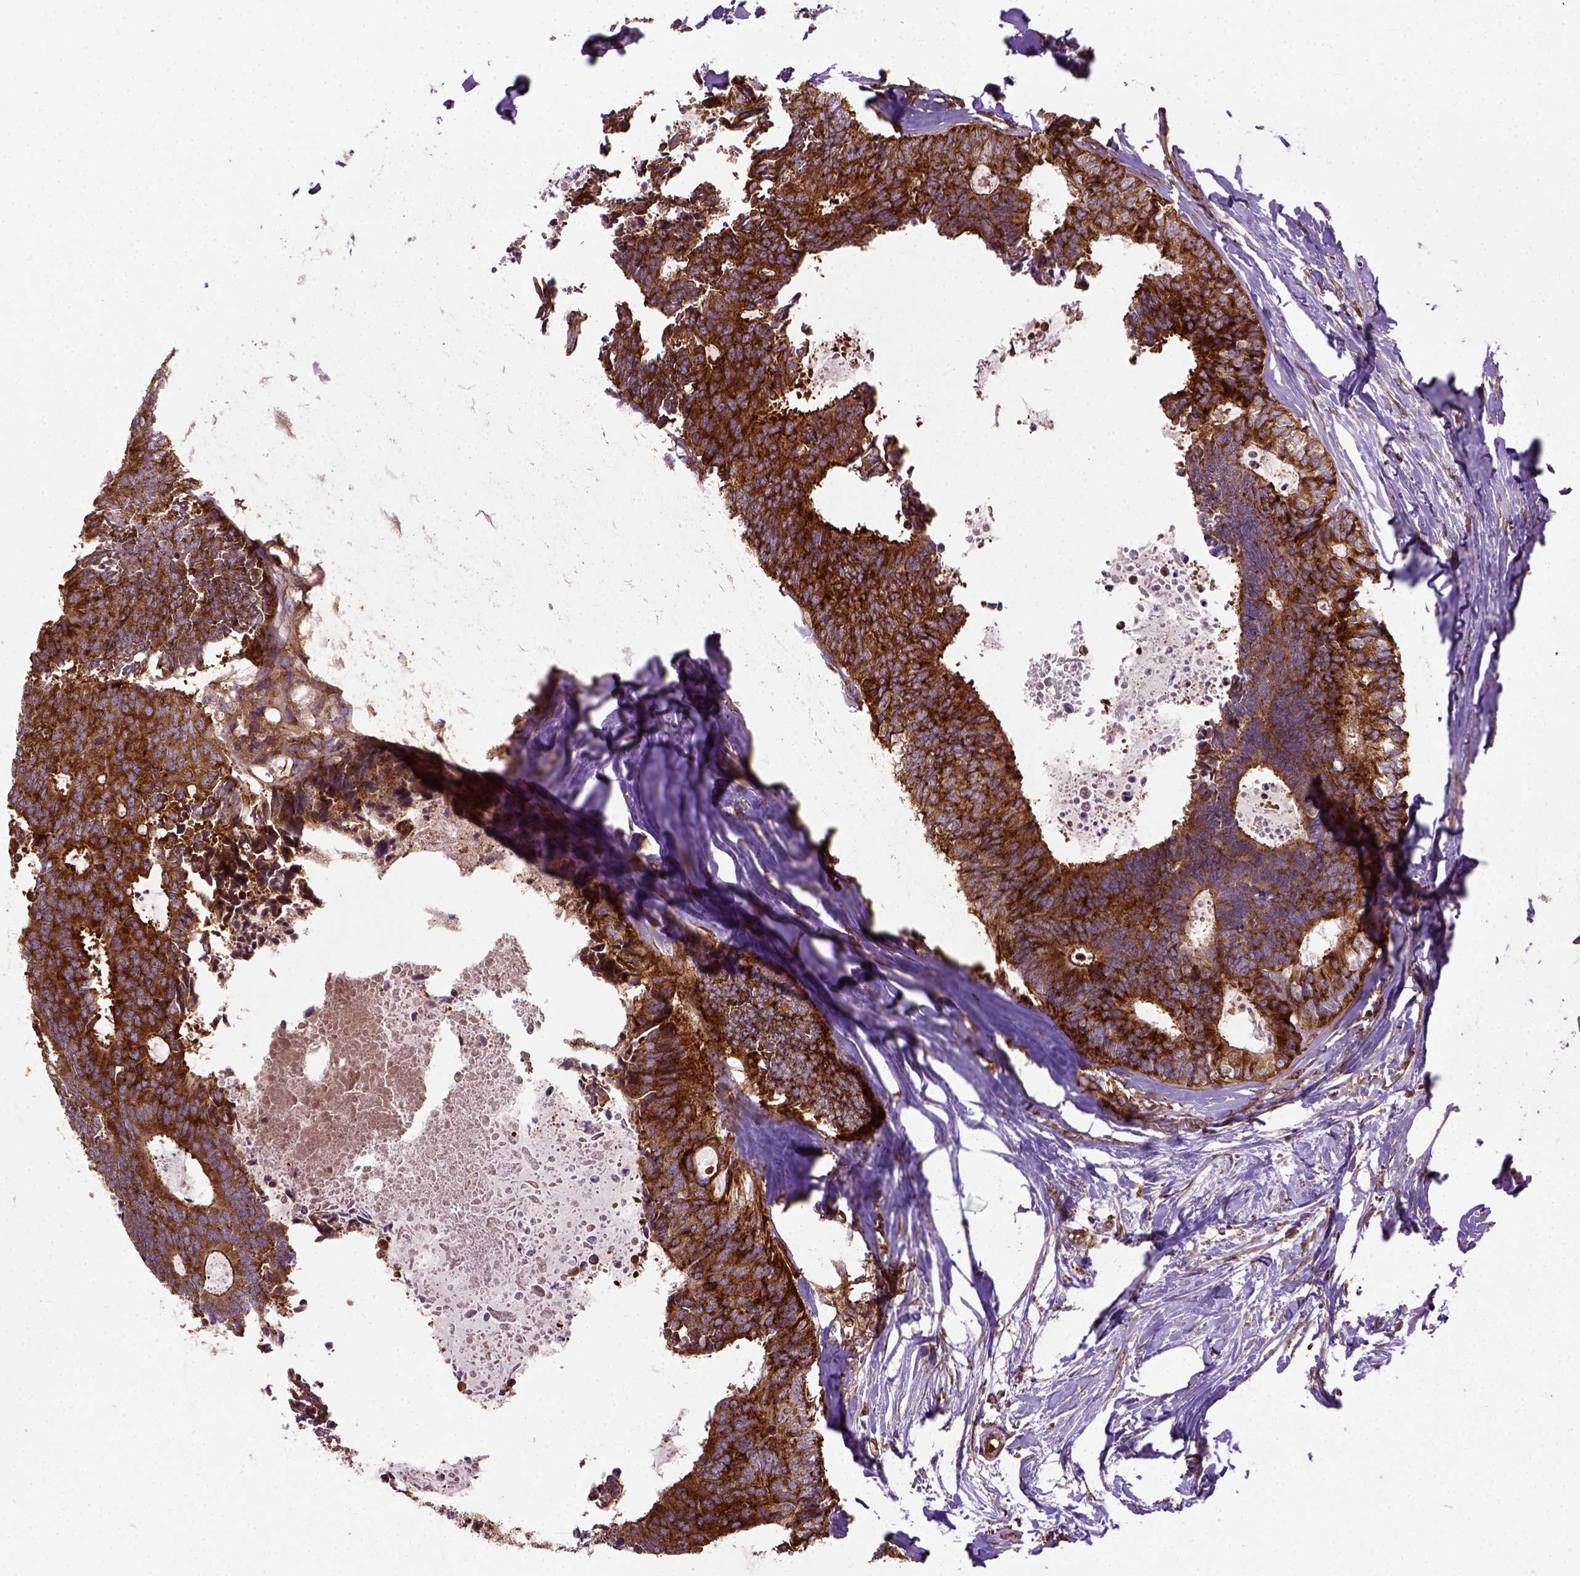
{"staining": {"intensity": "strong", "quantity": ">75%", "location": "cytoplasmic/membranous"}, "tissue": "colorectal cancer", "cell_type": "Tumor cells", "image_type": "cancer", "snomed": [{"axis": "morphology", "description": "Adenocarcinoma, NOS"}, {"axis": "topography", "description": "Colon"}, {"axis": "topography", "description": "Rectum"}], "caption": "Strong cytoplasmic/membranous expression is identified in about >75% of tumor cells in adenocarcinoma (colorectal).", "gene": "CAPRIN1", "patient": {"sex": "male", "age": 57}}